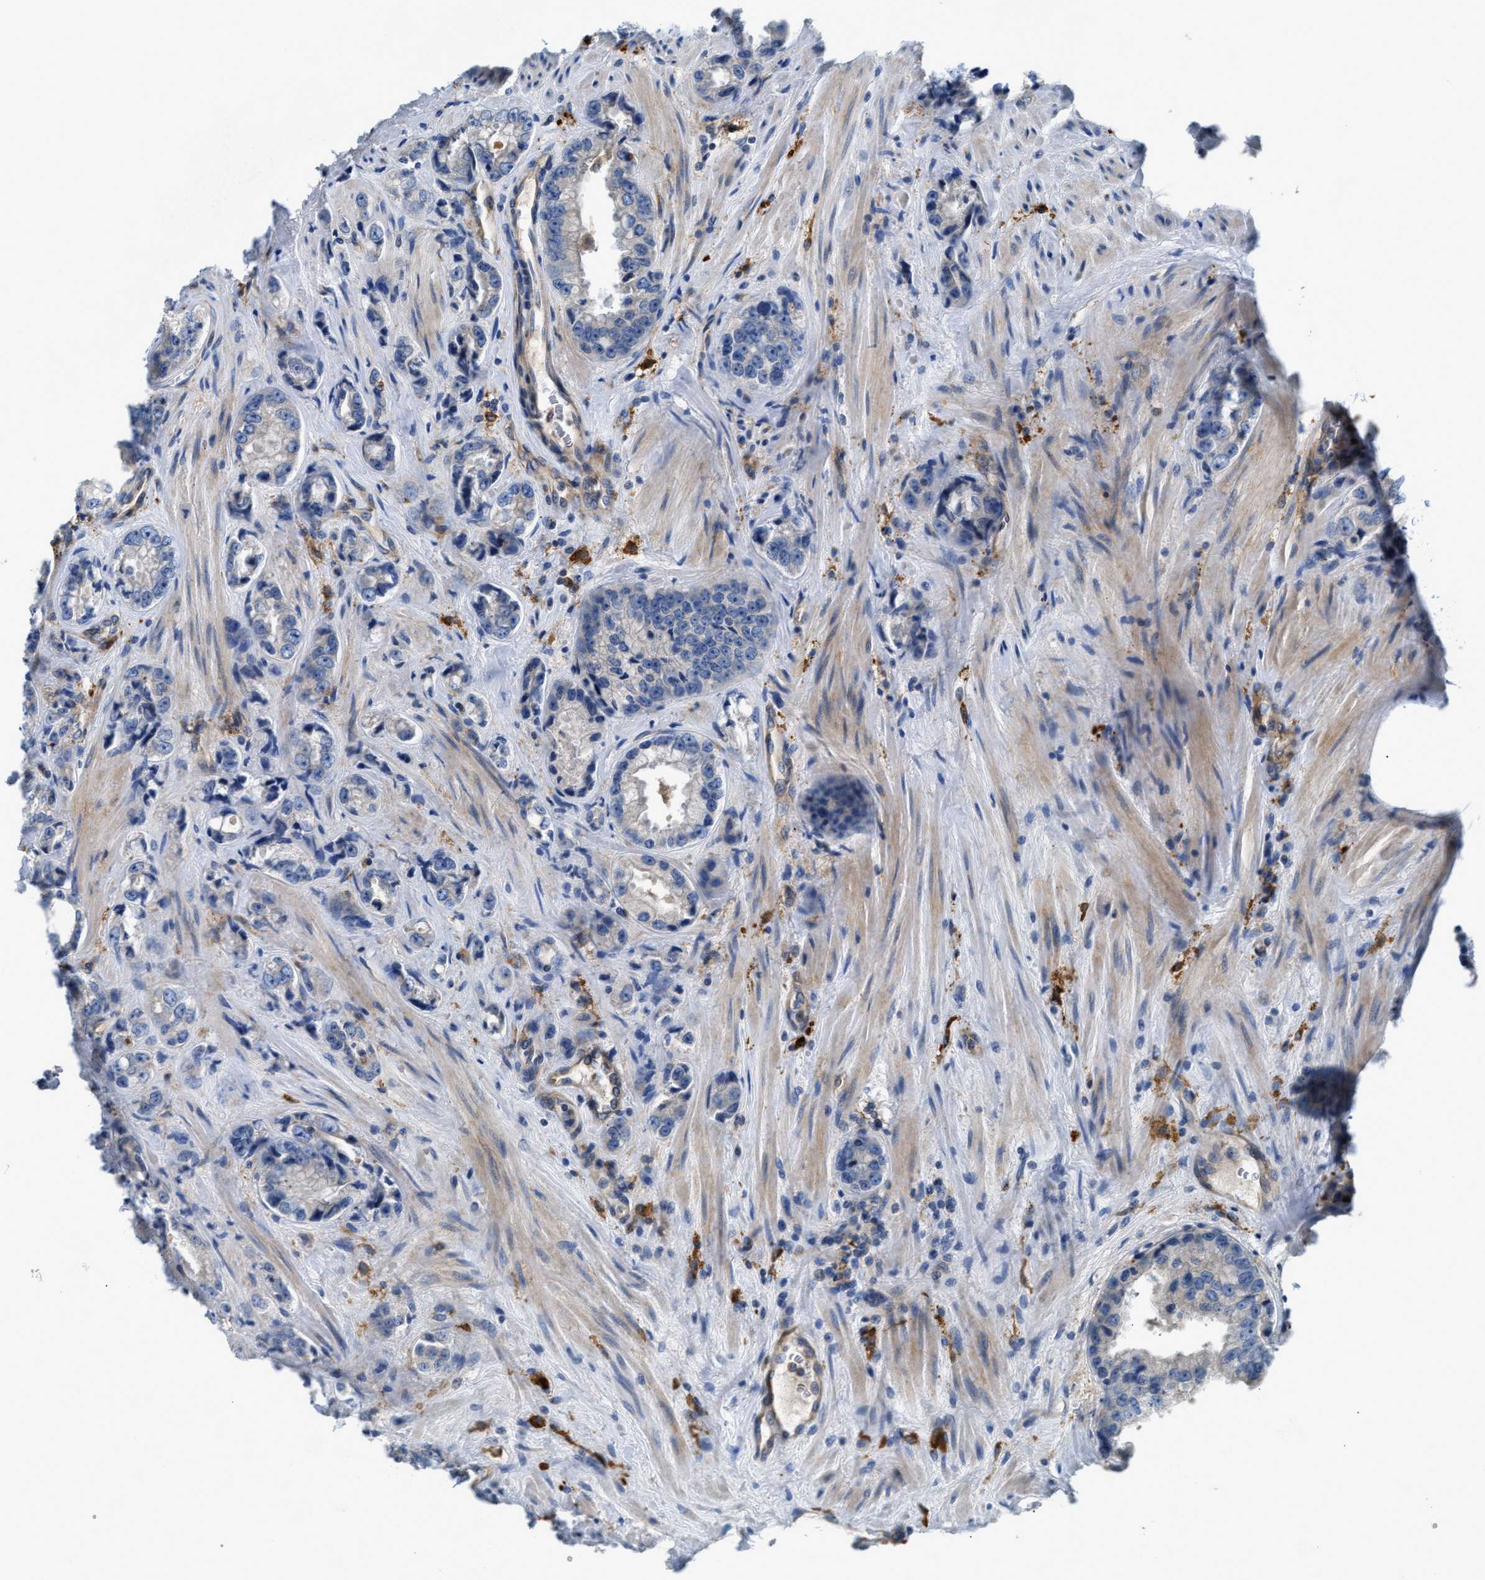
{"staining": {"intensity": "negative", "quantity": "none", "location": "none"}, "tissue": "prostate cancer", "cell_type": "Tumor cells", "image_type": "cancer", "snomed": [{"axis": "morphology", "description": "Adenocarcinoma, High grade"}, {"axis": "topography", "description": "Prostate"}], "caption": "Tumor cells are negative for brown protein staining in high-grade adenocarcinoma (prostate).", "gene": "NSUN7", "patient": {"sex": "male", "age": 61}}